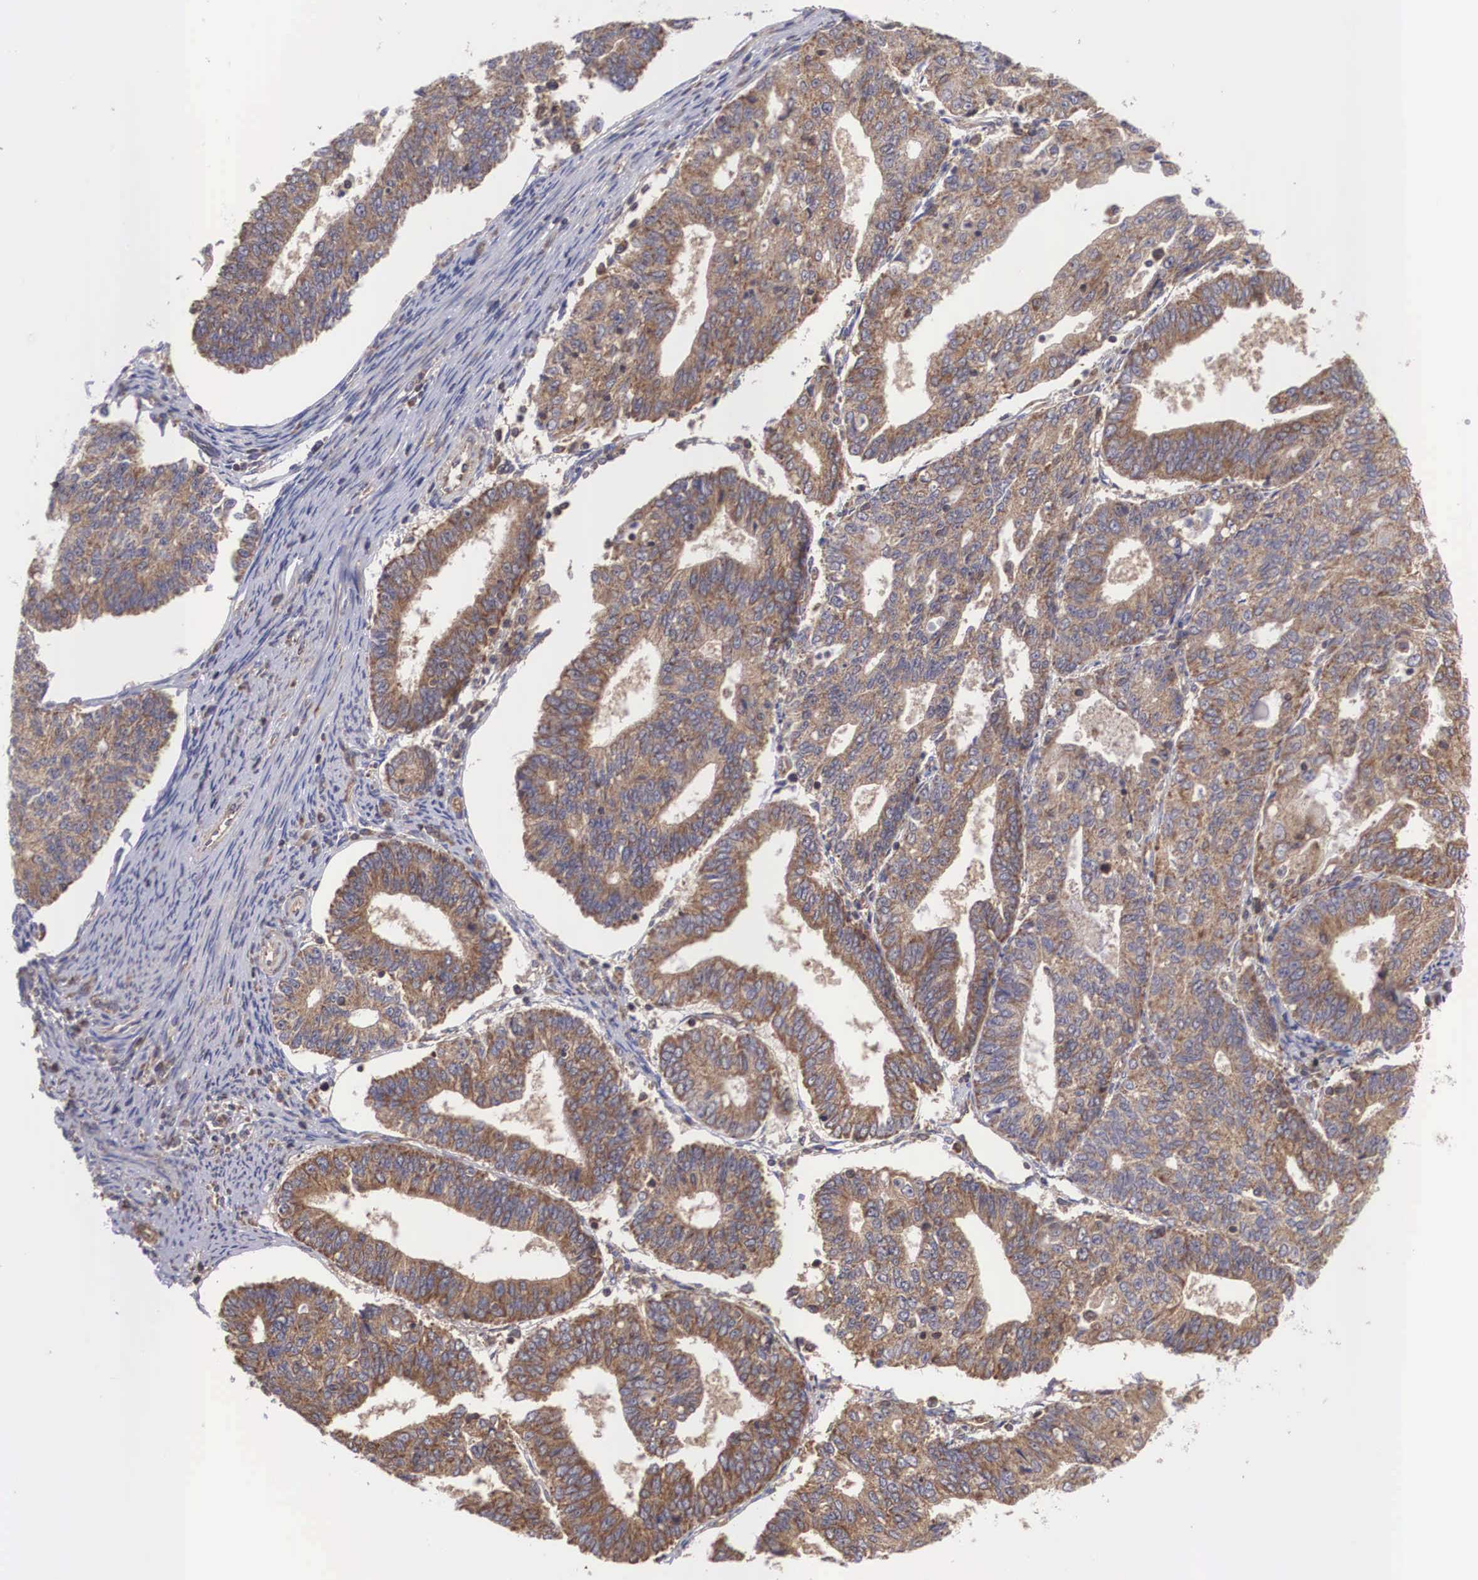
{"staining": {"intensity": "weak", "quantity": "25%-75%", "location": "cytoplasmic/membranous"}, "tissue": "endometrial cancer", "cell_type": "Tumor cells", "image_type": "cancer", "snomed": [{"axis": "morphology", "description": "Adenocarcinoma, NOS"}, {"axis": "topography", "description": "Endometrium"}], "caption": "Endometrial adenocarcinoma tissue shows weak cytoplasmic/membranous positivity in about 25%-75% of tumor cells The protein of interest is shown in brown color, while the nuclei are stained blue.", "gene": "DHRS1", "patient": {"sex": "female", "age": 56}}